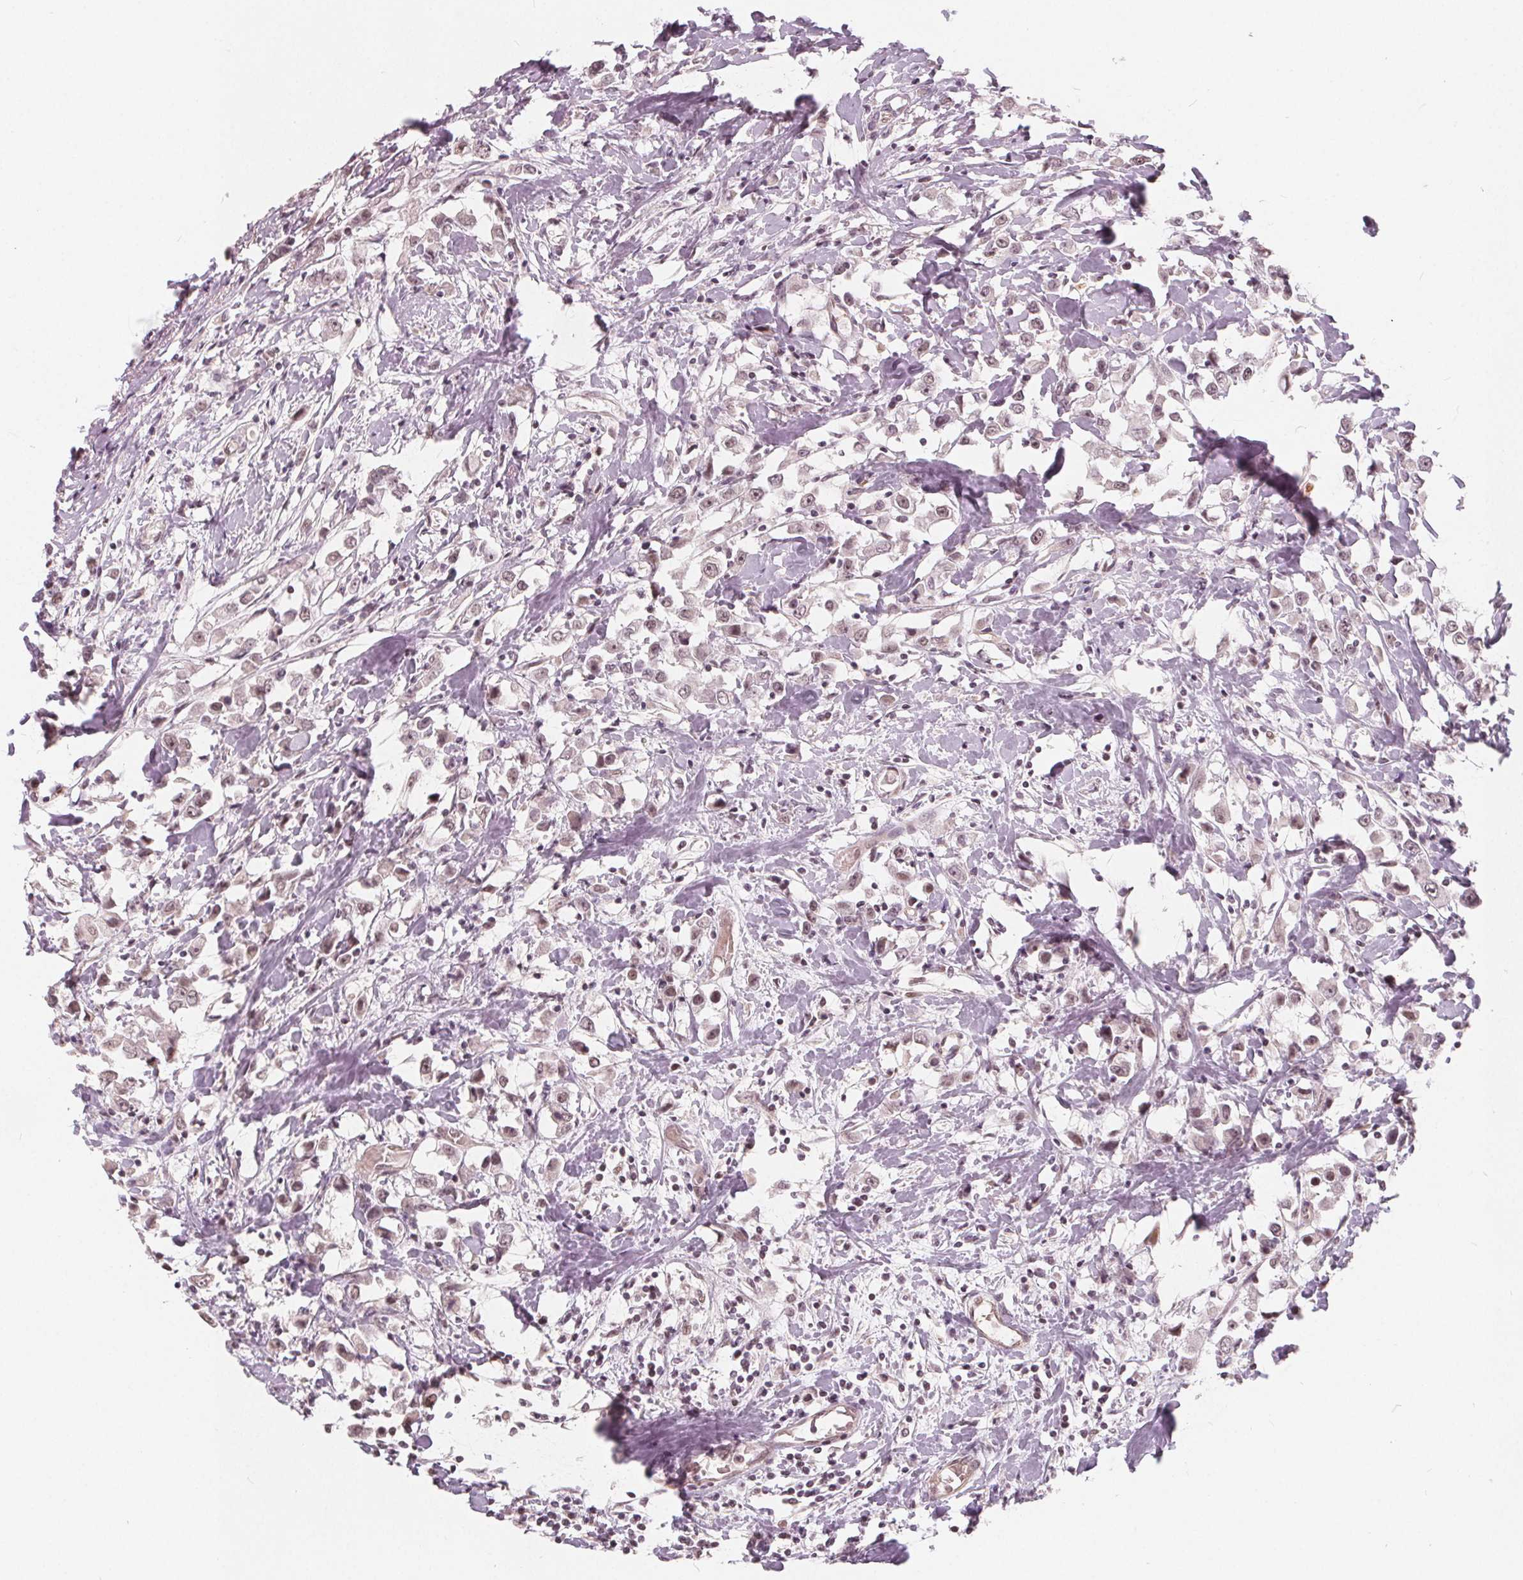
{"staining": {"intensity": "moderate", "quantity": "25%-75%", "location": "nuclear"}, "tissue": "breast cancer", "cell_type": "Tumor cells", "image_type": "cancer", "snomed": [{"axis": "morphology", "description": "Duct carcinoma"}, {"axis": "topography", "description": "Breast"}], "caption": "Immunohistochemistry (IHC) of human breast cancer (intraductal carcinoma) exhibits medium levels of moderate nuclear positivity in approximately 25%-75% of tumor cells. The staining was performed using DAB (3,3'-diaminobenzidine) to visualize the protein expression in brown, while the nuclei were stained in blue with hematoxylin (Magnification: 20x).", "gene": "NUP210L", "patient": {"sex": "female", "age": 61}}